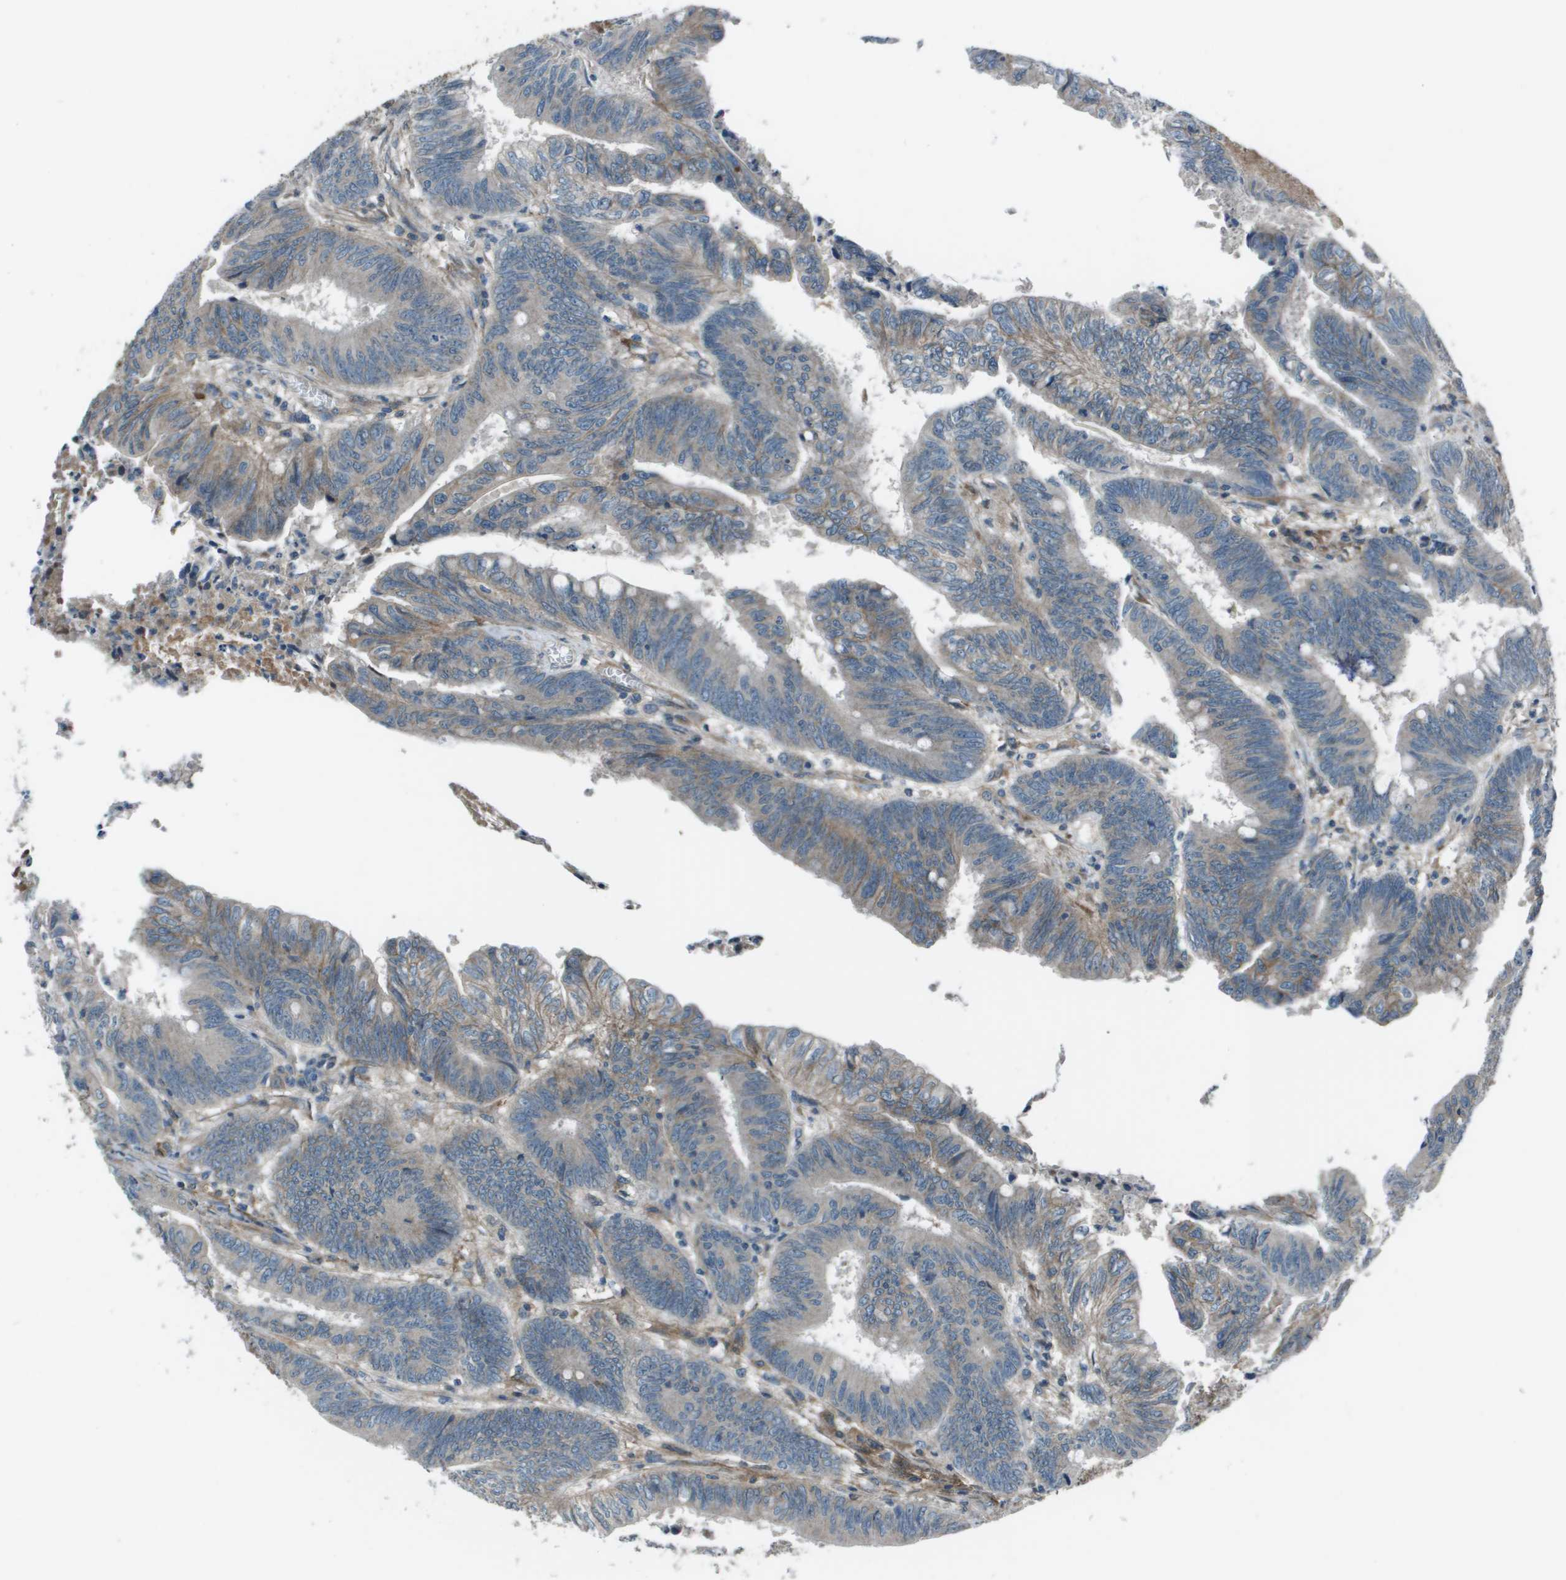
{"staining": {"intensity": "weak", "quantity": "<25%", "location": "cytoplasmic/membranous"}, "tissue": "colorectal cancer", "cell_type": "Tumor cells", "image_type": "cancer", "snomed": [{"axis": "morphology", "description": "Adenocarcinoma, NOS"}, {"axis": "topography", "description": "Colon"}], "caption": "Colorectal cancer was stained to show a protein in brown. There is no significant staining in tumor cells.", "gene": "PCOLCE", "patient": {"sex": "male", "age": 45}}